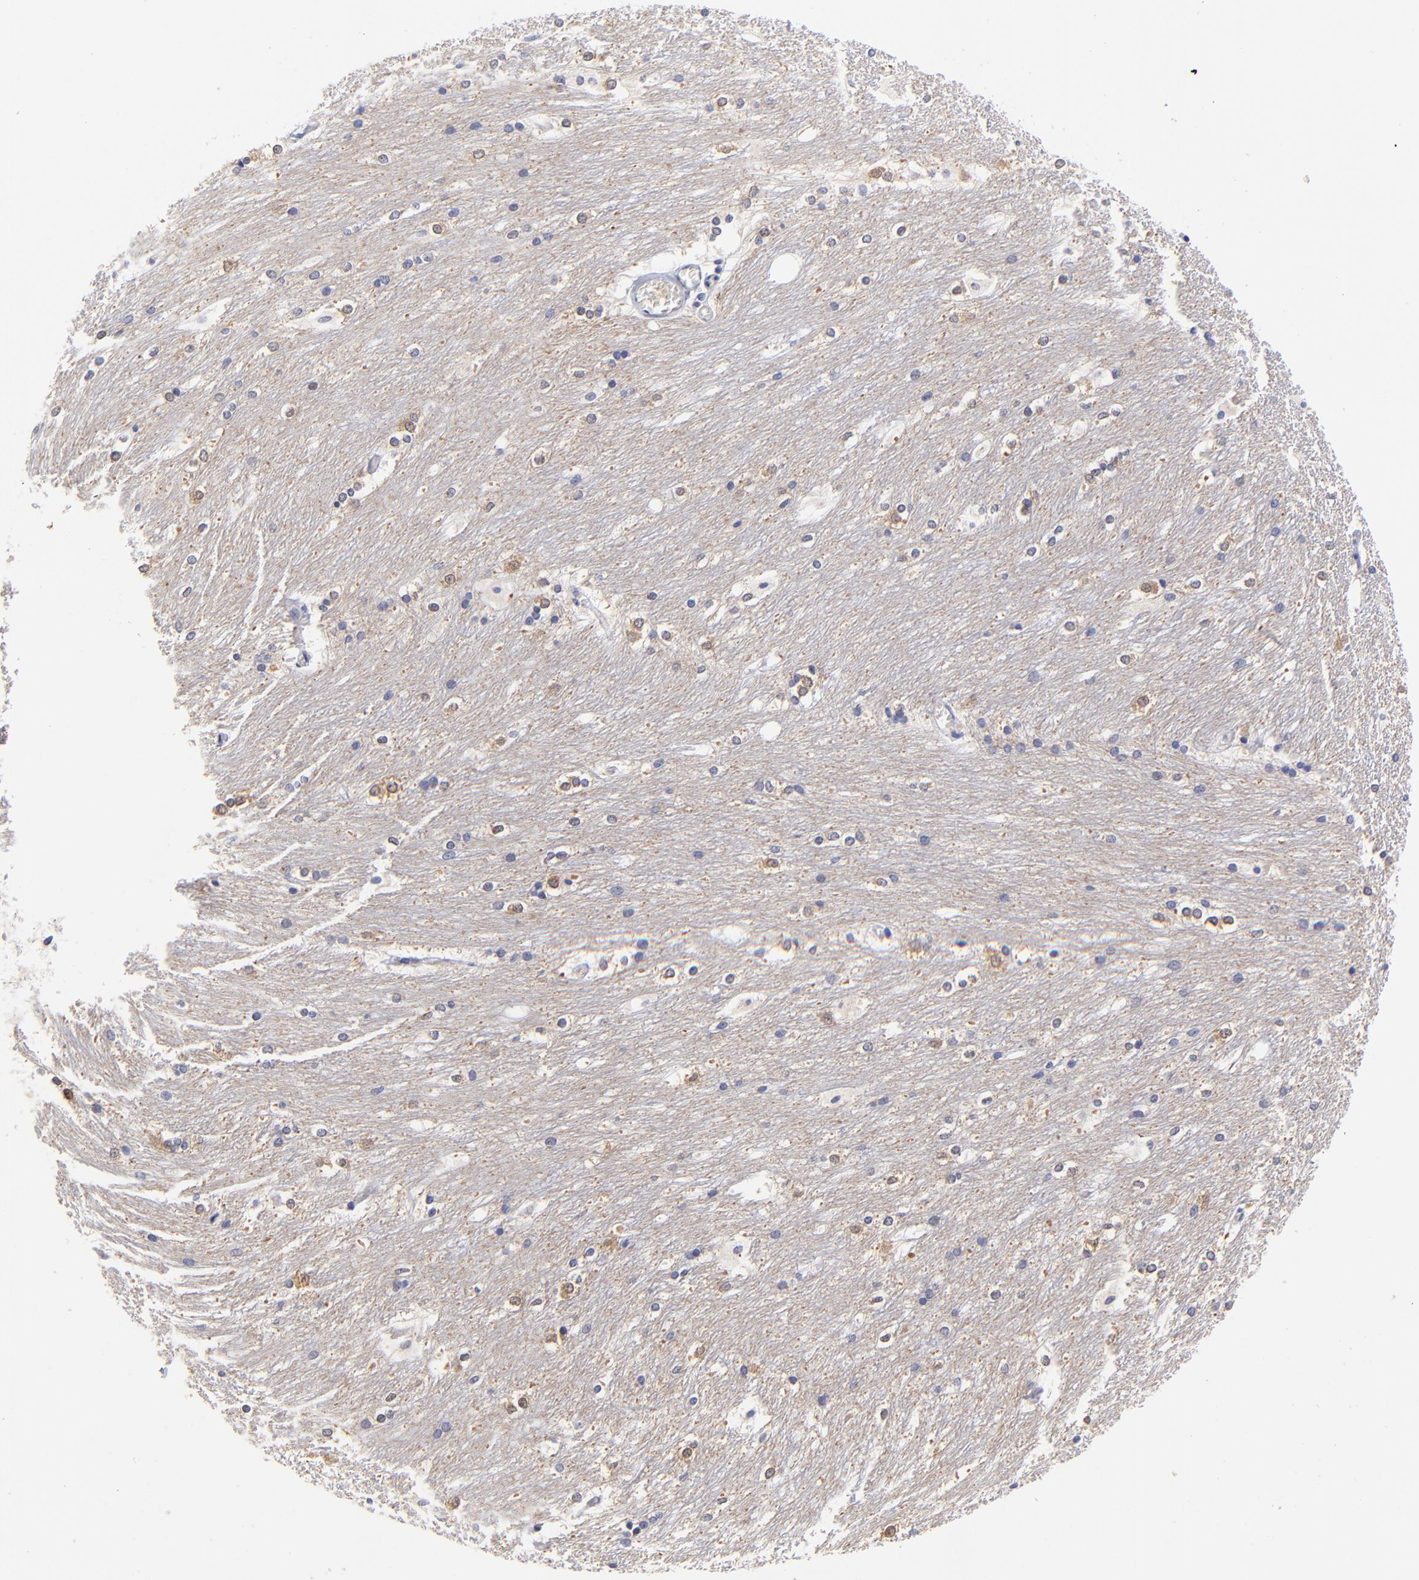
{"staining": {"intensity": "negative", "quantity": "none", "location": "none"}, "tissue": "caudate", "cell_type": "Glial cells", "image_type": "normal", "snomed": [{"axis": "morphology", "description": "Normal tissue, NOS"}, {"axis": "topography", "description": "Lateral ventricle wall"}], "caption": "An IHC photomicrograph of benign caudate is shown. There is no staining in glial cells of caudate.", "gene": "ZNF155", "patient": {"sex": "female", "age": 19}}